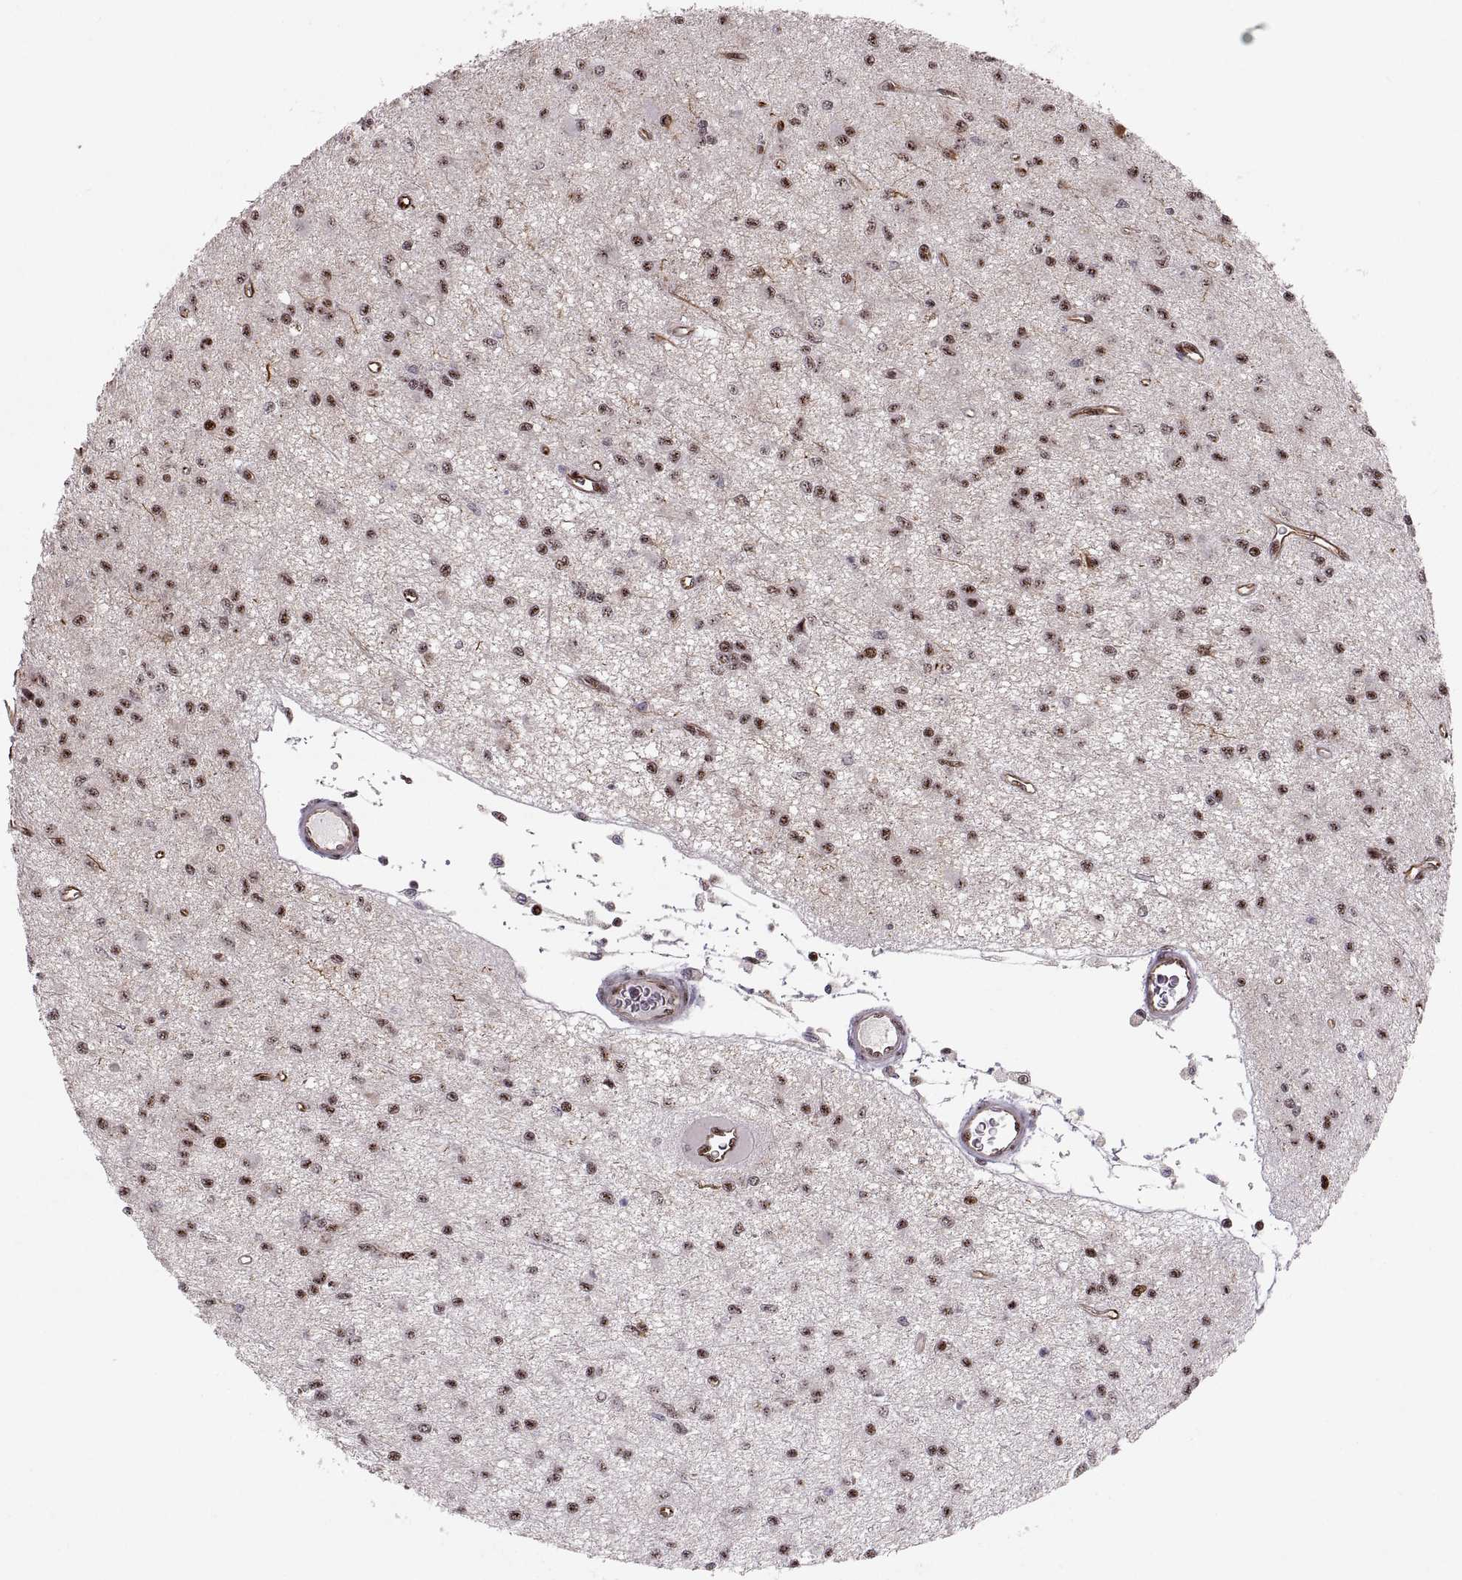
{"staining": {"intensity": "moderate", "quantity": "25%-75%", "location": "nuclear"}, "tissue": "glioma", "cell_type": "Tumor cells", "image_type": "cancer", "snomed": [{"axis": "morphology", "description": "Glioma, malignant, Low grade"}, {"axis": "topography", "description": "Brain"}], "caption": "DAB immunohistochemical staining of human malignant low-grade glioma displays moderate nuclear protein expression in approximately 25%-75% of tumor cells.", "gene": "ZCCHC17", "patient": {"sex": "female", "age": 45}}